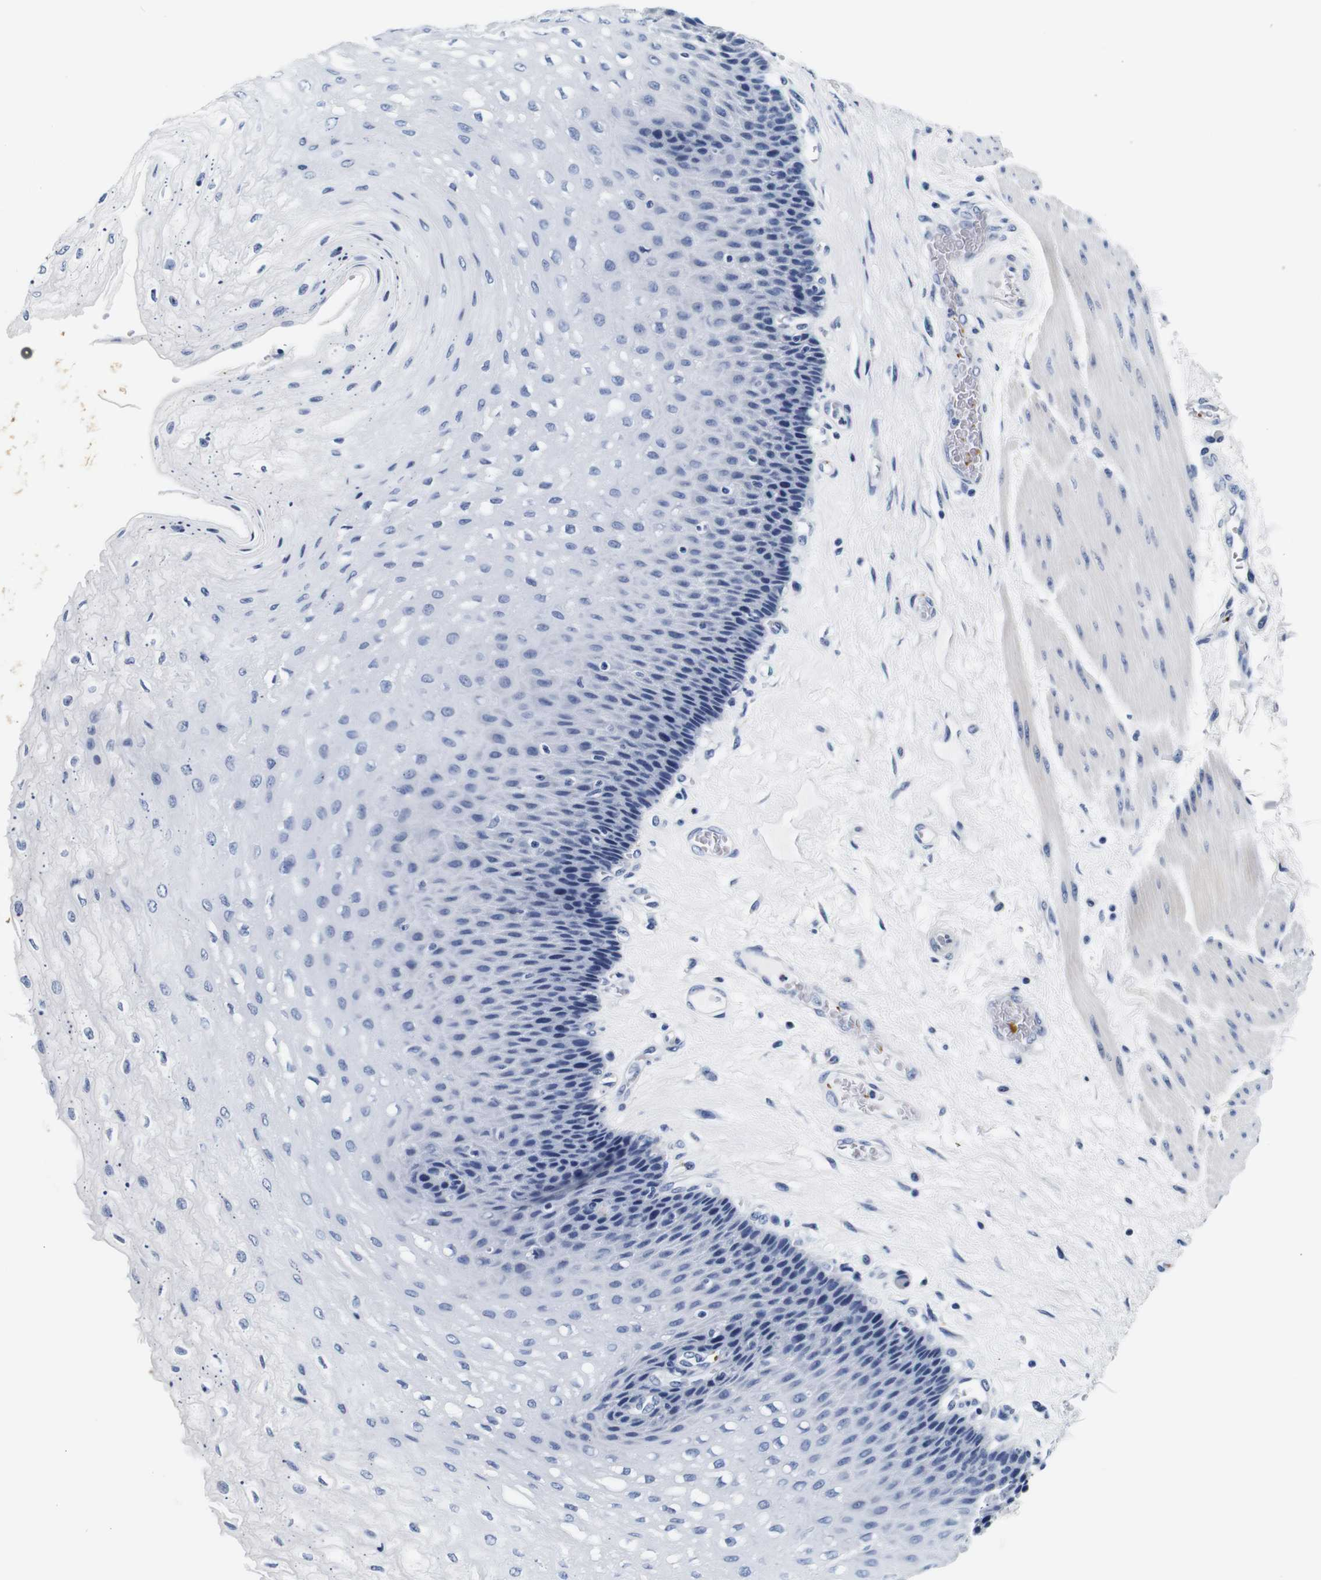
{"staining": {"intensity": "negative", "quantity": "none", "location": "none"}, "tissue": "esophagus", "cell_type": "Squamous epithelial cells", "image_type": "normal", "snomed": [{"axis": "morphology", "description": "Normal tissue, NOS"}, {"axis": "topography", "description": "Esophagus"}], "caption": "Immunohistochemistry of benign esophagus reveals no positivity in squamous epithelial cells.", "gene": "GP1BA", "patient": {"sex": "female", "age": 72}}